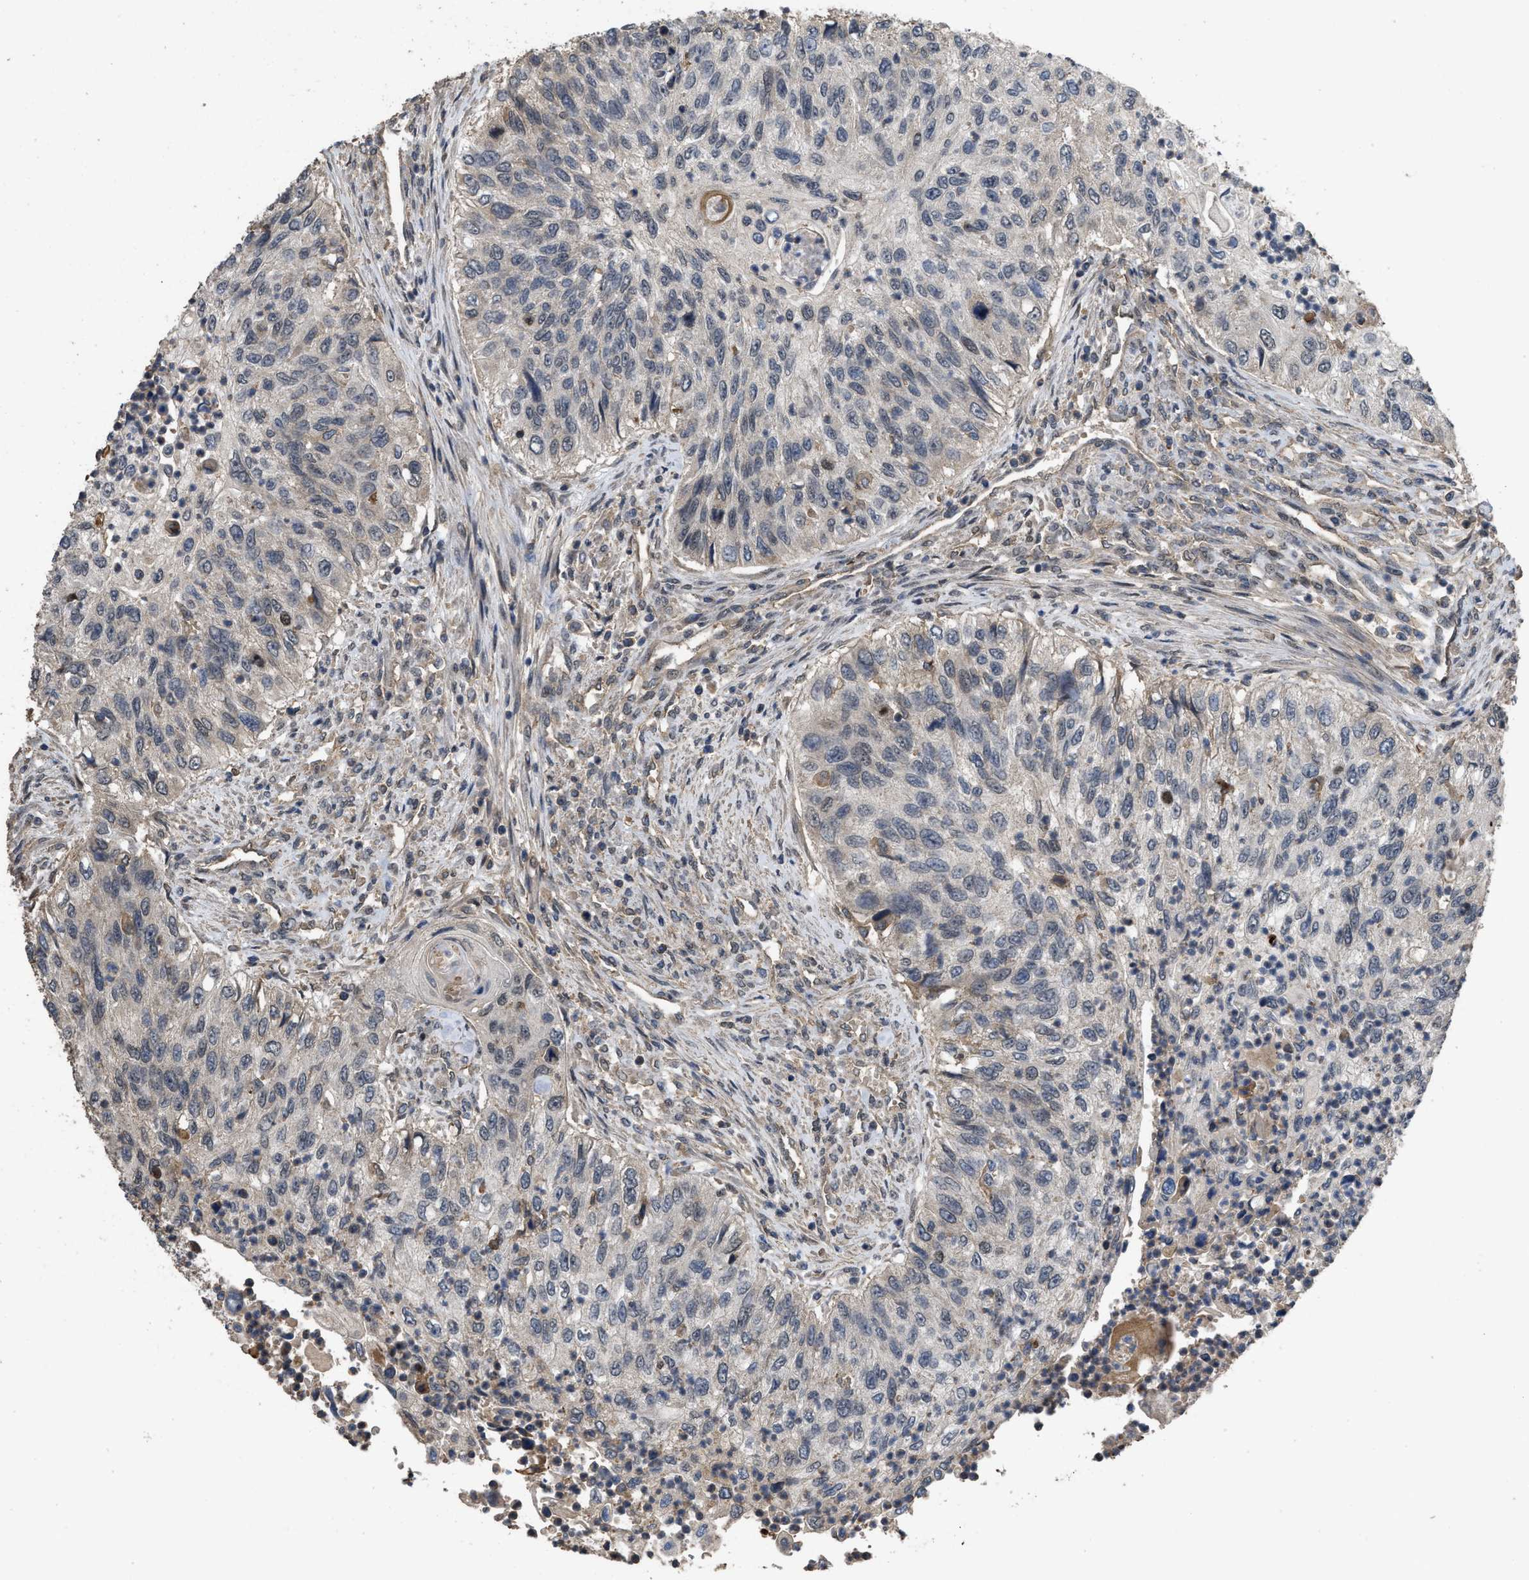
{"staining": {"intensity": "negative", "quantity": "none", "location": "none"}, "tissue": "urothelial cancer", "cell_type": "Tumor cells", "image_type": "cancer", "snomed": [{"axis": "morphology", "description": "Urothelial carcinoma, High grade"}, {"axis": "topography", "description": "Urinary bladder"}], "caption": "IHC of urothelial cancer reveals no positivity in tumor cells.", "gene": "UTRN", "patient": {"sex": "female", "age": 60}}